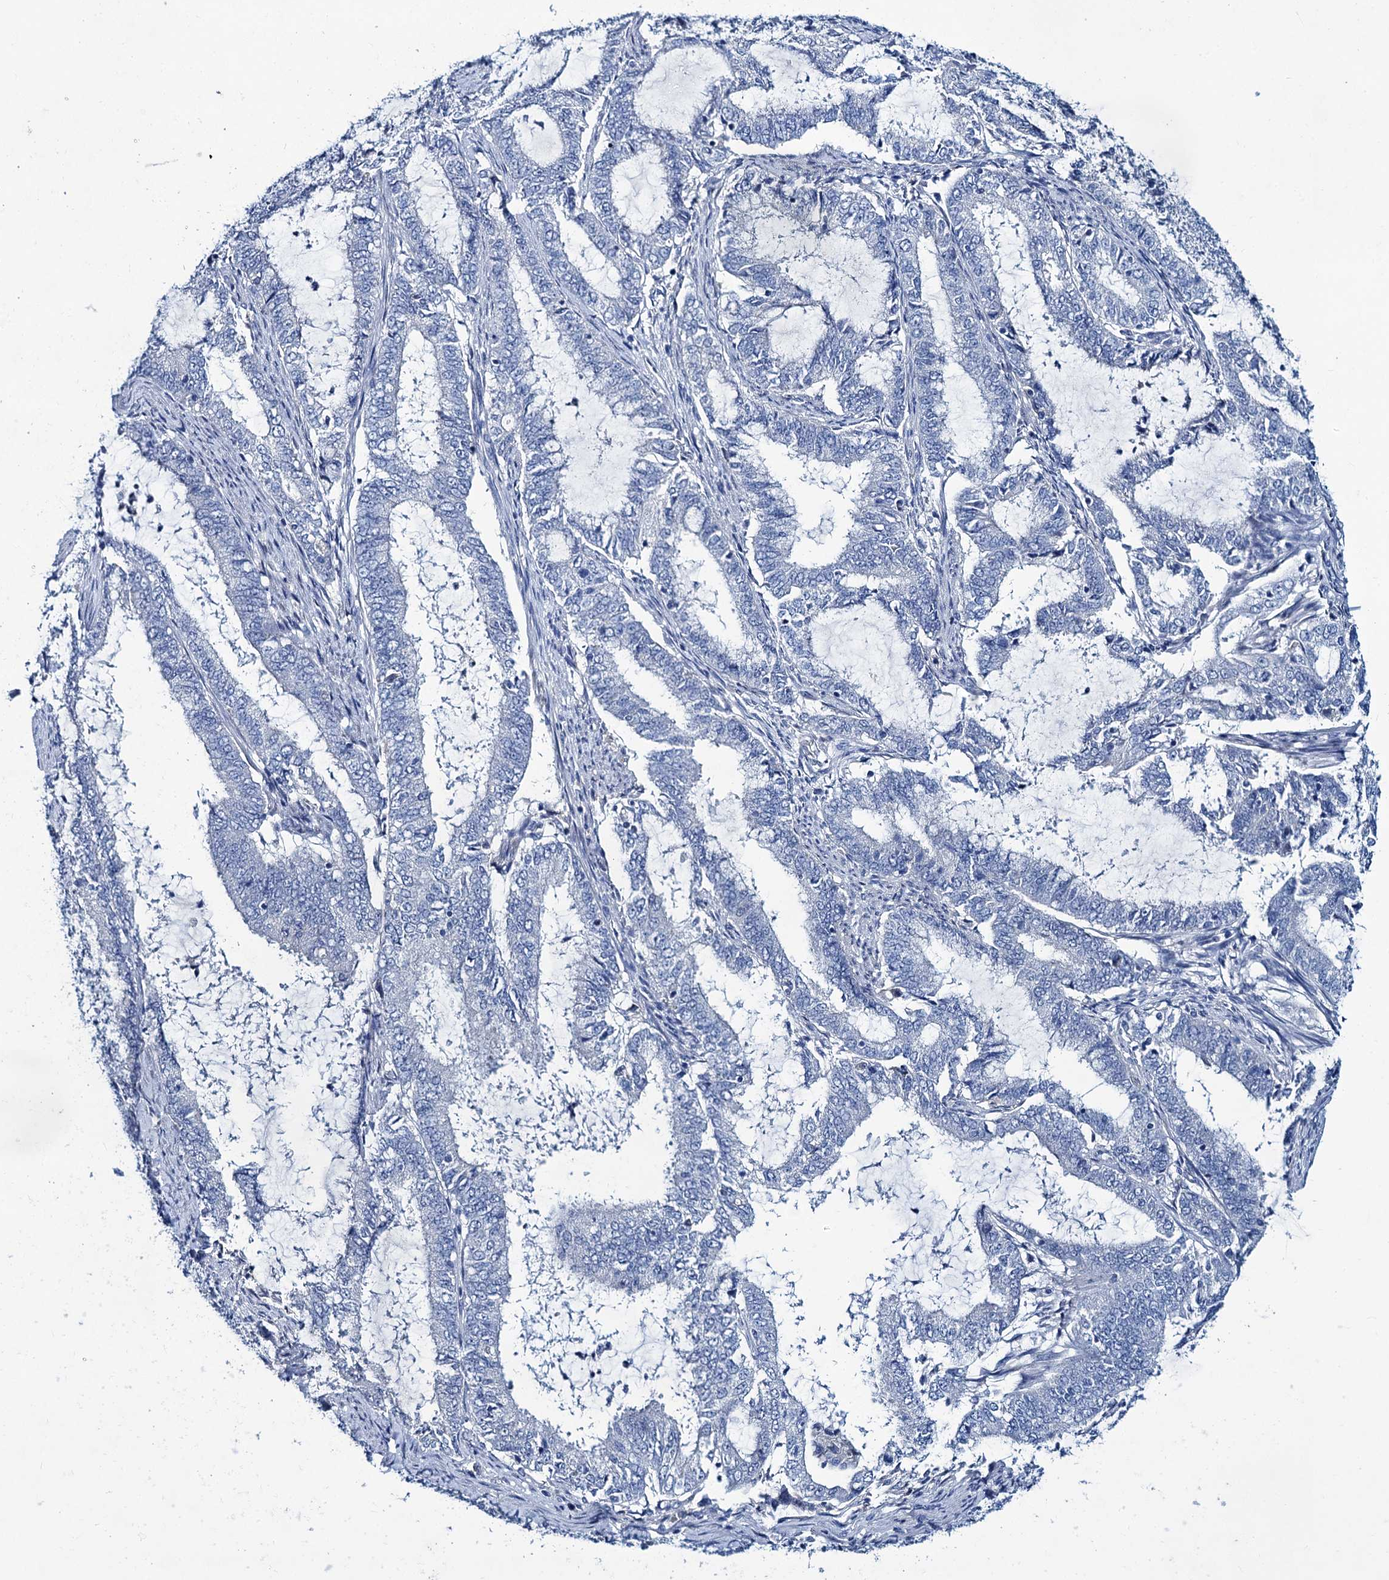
{"staining": {"intensity": "negative", "quantity": "none", "location": "none"}, "tissue": "endometrial cancer", "cell_type": "Tumor cells", "image_type": "cancer", "snomed": [{"axis": "morphology", "description": "Adenocarcinoma, NOS"}, {"axis": "topography", "description": "Endometrium"}], "caption": "The photomicrograph demonstrates no staining of tumor cells in endometrial adenocarcinoma.", "gene": "RTKN2", "patient": {"sex": "female", "age": 51}}